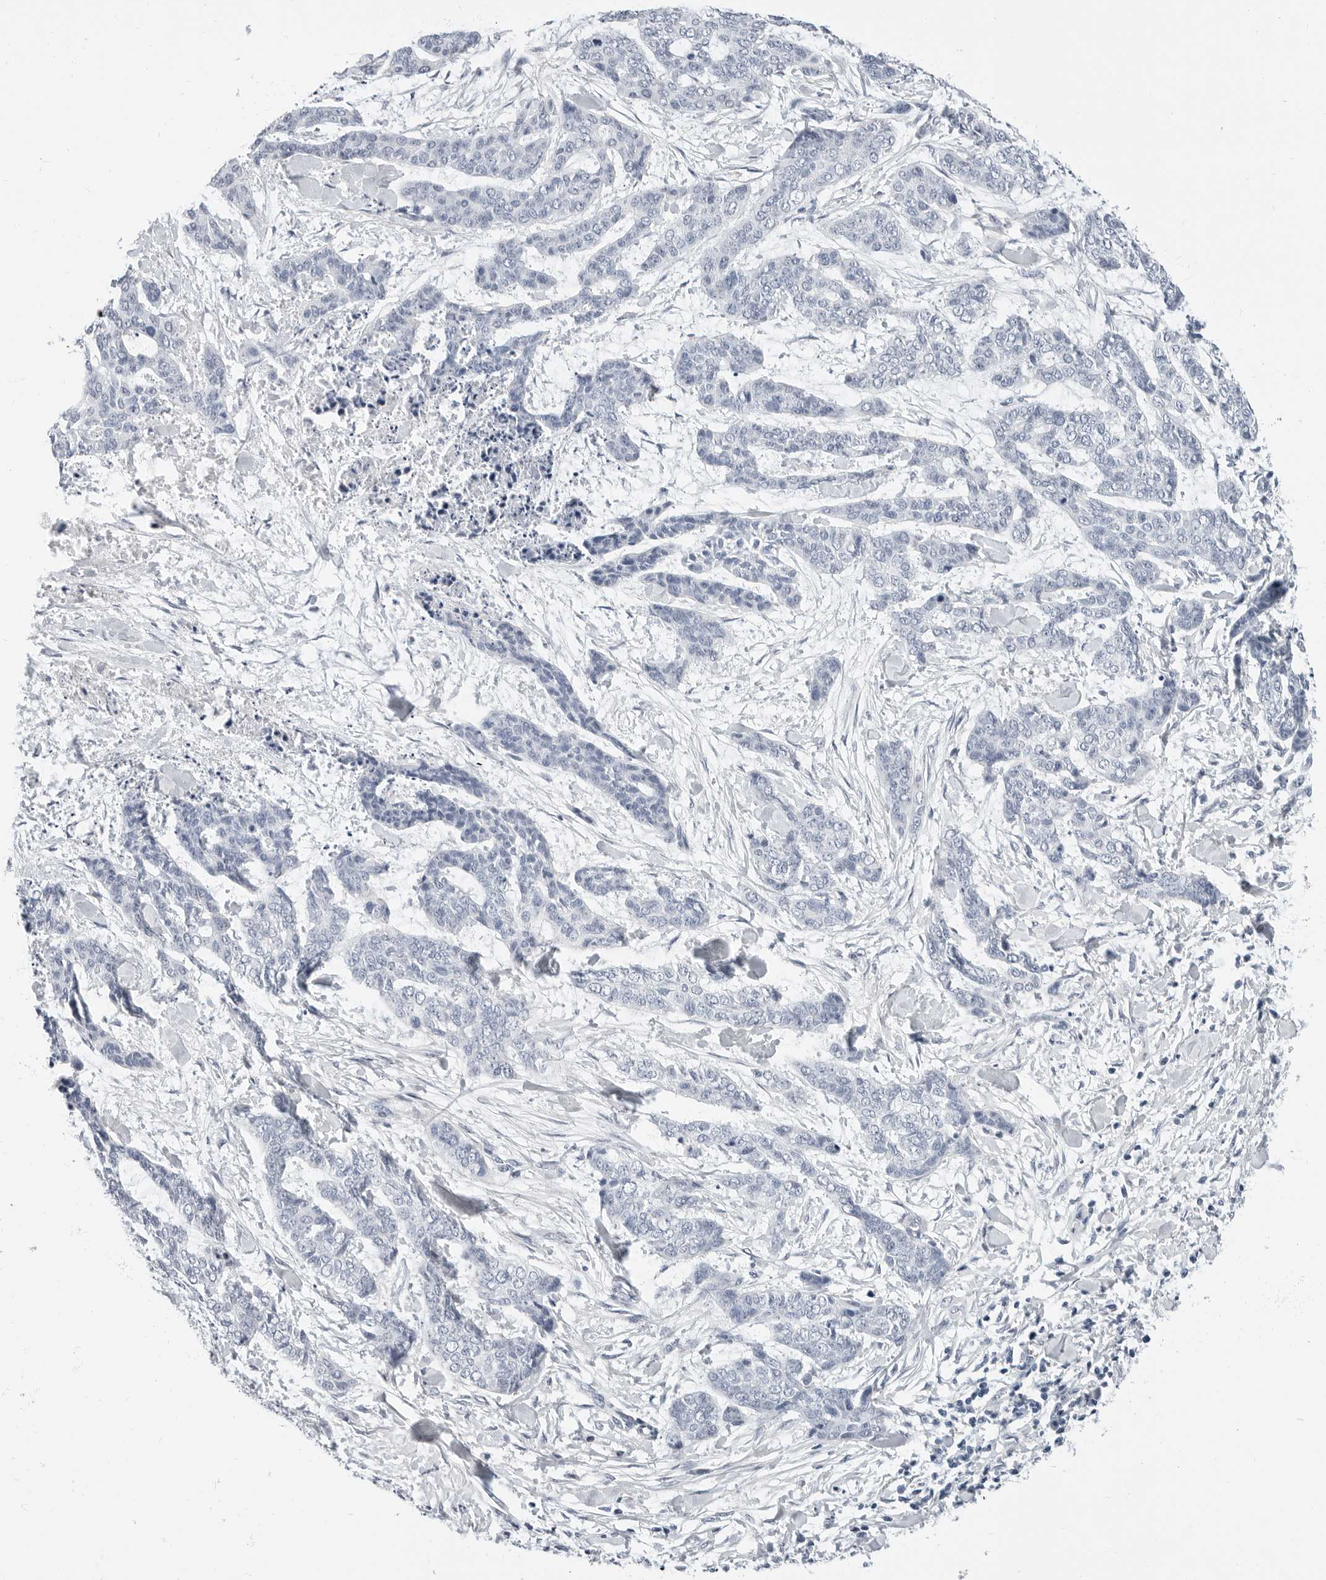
{"staining": {"intensity": "negative", "quantity": "none", "location": "none"}, "tissue": "skin cancer", "cell_type": "Tumor cells", "image_type": "cancer", "snomed": [{"axis": "morphology", "description": "Basal cell carcinoma"}, {"axis": "topography", "description": "Skin"}], "caption": "High power microscopy image of an immunohistochemistry image of skin basal cell carcinoma, revealing no significant staining in tumor cells.", "gene": "PLN", "patient": {"sex": "female", "age": 64}}